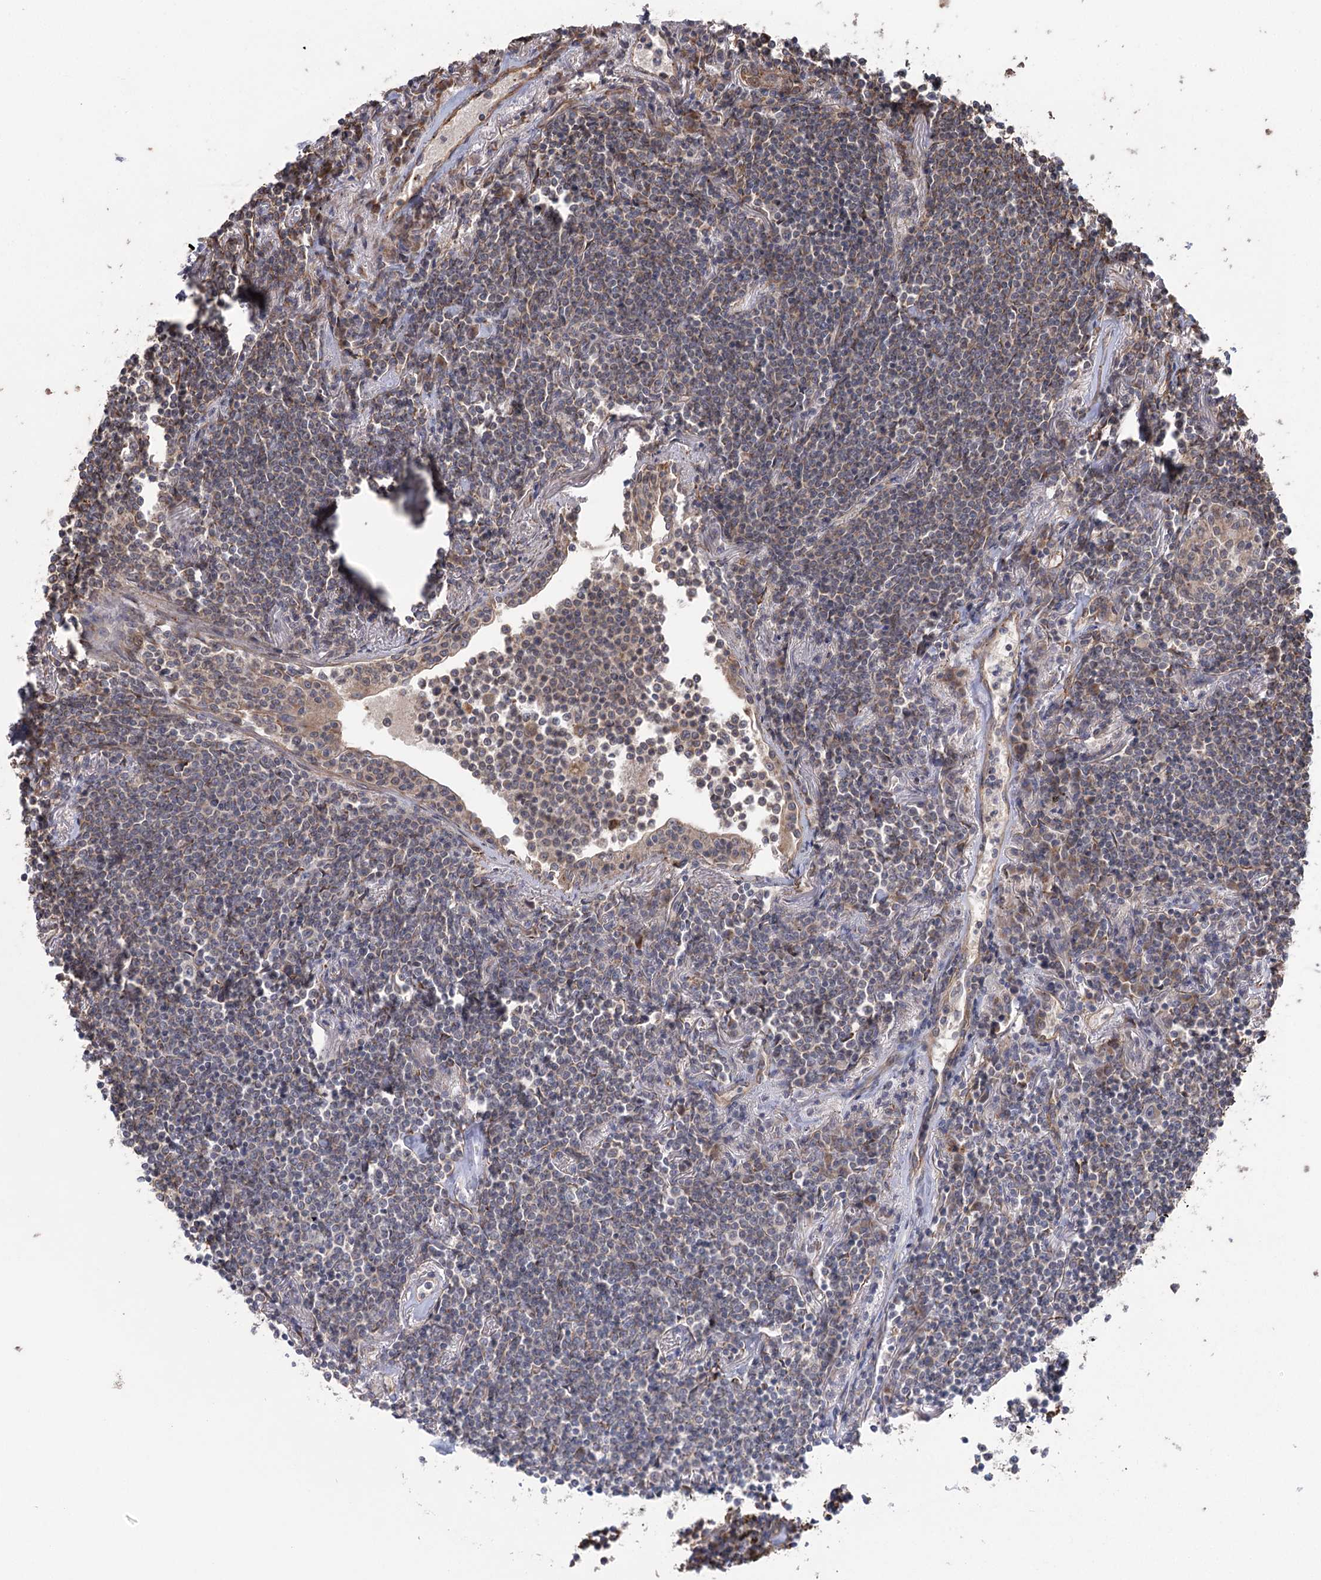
{"staining": {"intensity": "weak", "quantity": "25%-75%", "location": "cytoplasmic/membranous"}, "tissue": "lymphoma", "cell_type": "Tumor cells", "image_type": "cancer", "snomed": [{"axis": "morphology", "description": "Malignant lymphoma, non-Hodgkin's type, Low grade"}, {"axis": "topography", "description": "Lung"}], "caption": "This image exhibits IHC staining of human lymphoma, with low weak cytoplasmic/membranous expression in approximately 25%-75% of tumor cells.", "gene": "RWDD4", "patient": {"sex": "female", "age": 71}}